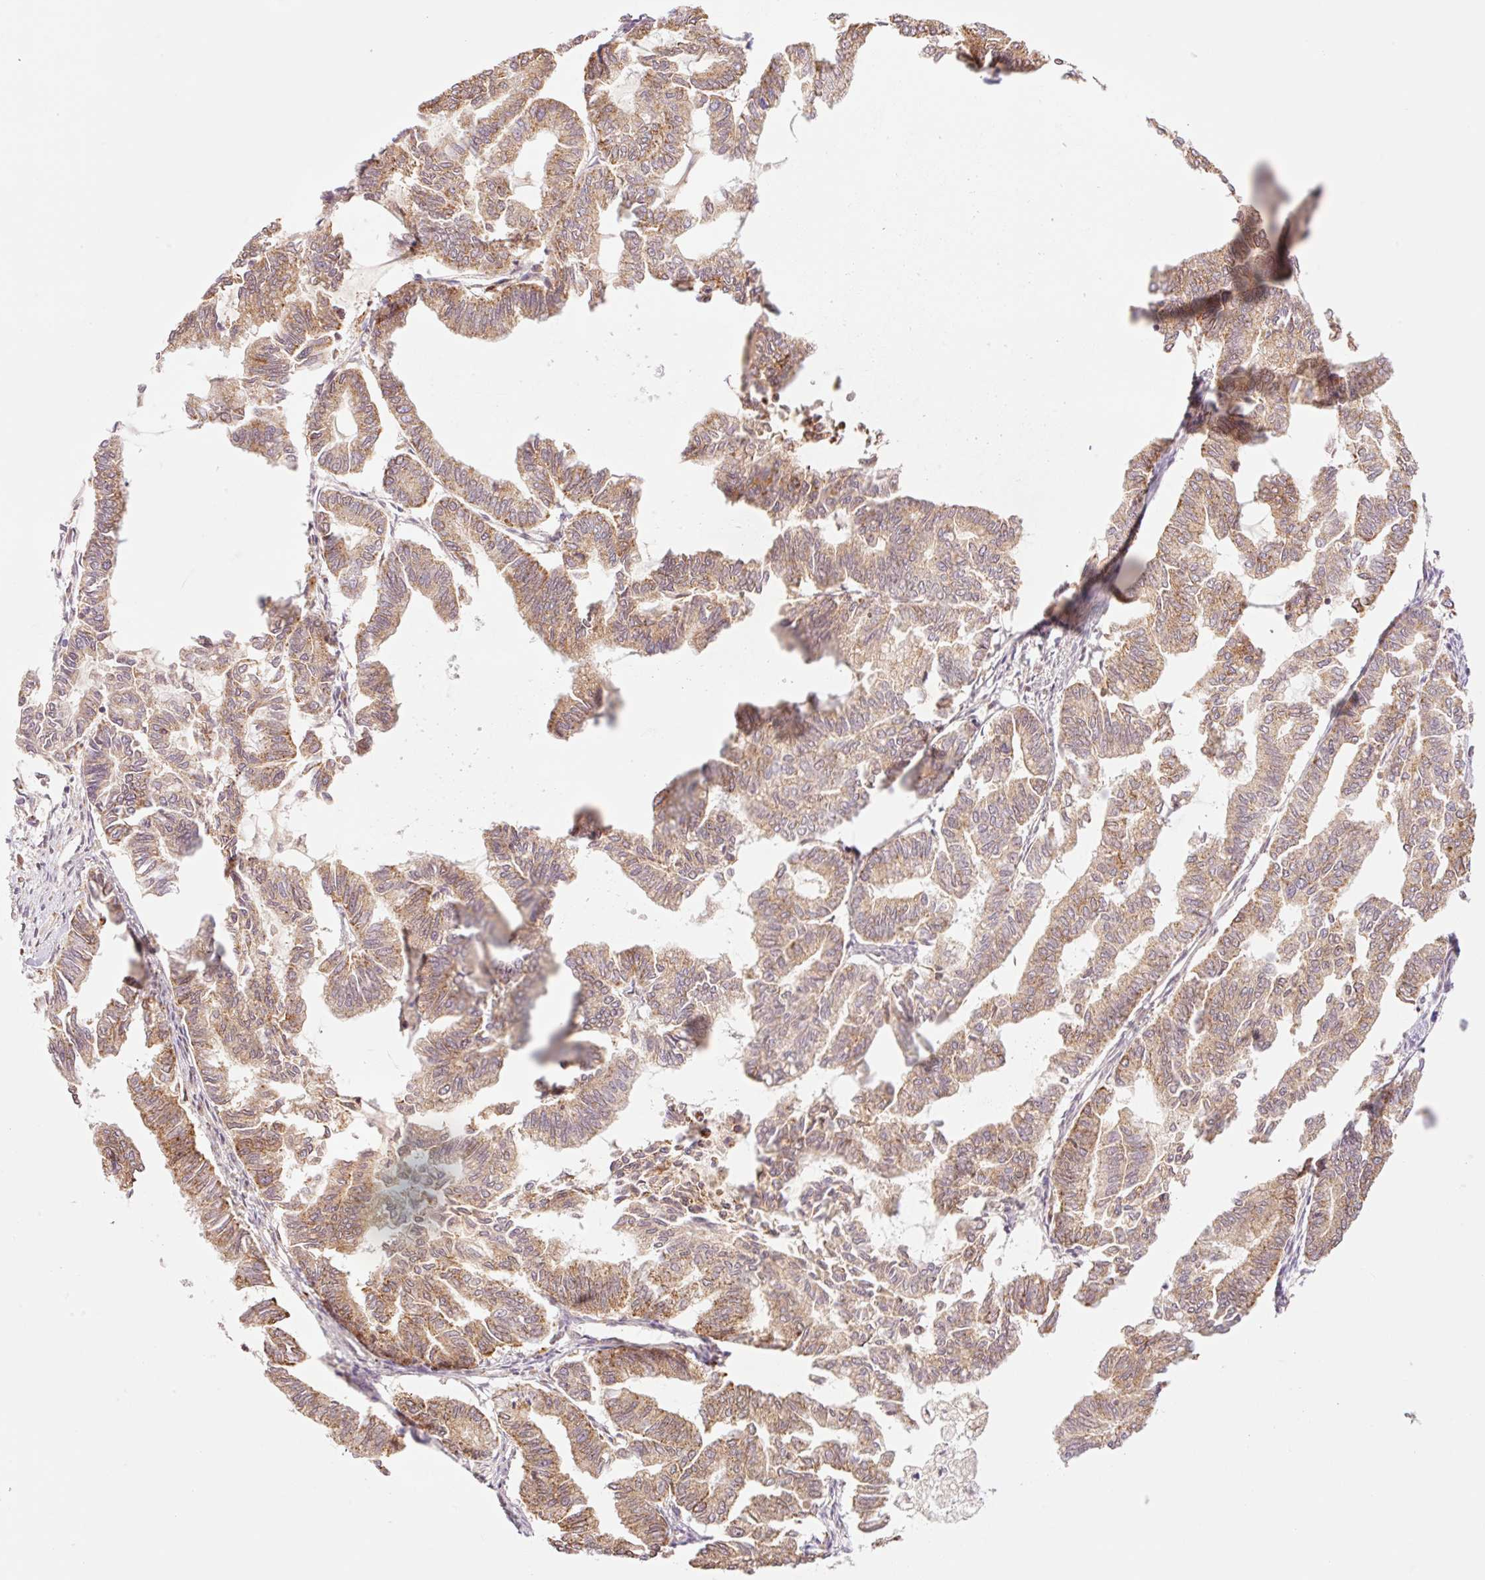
{"staining": {"intensity": "moderate", "quantity": ">75%", "location": "cytoplasmic/membranous"}, "tissue": "endometrial cancer", "cell_type": "Tumor cells", "image_type": "cancer", "snomed": [{"axis": "morphology", "description": "Adenocarcinoma, NOS"}, {"axis": "topography", "description": "Endometrium"}], "caption": "Immunohistochemistry (DAB (3,3'-diaminobenzidine)) staining of human endometrial adenocarcinoma exhibits moderate cytoplasmic/membranous protein expression in about >75% of tumor cells.", "gene": "GOSR2", "patient": {"sex": "female", "age": 79}}